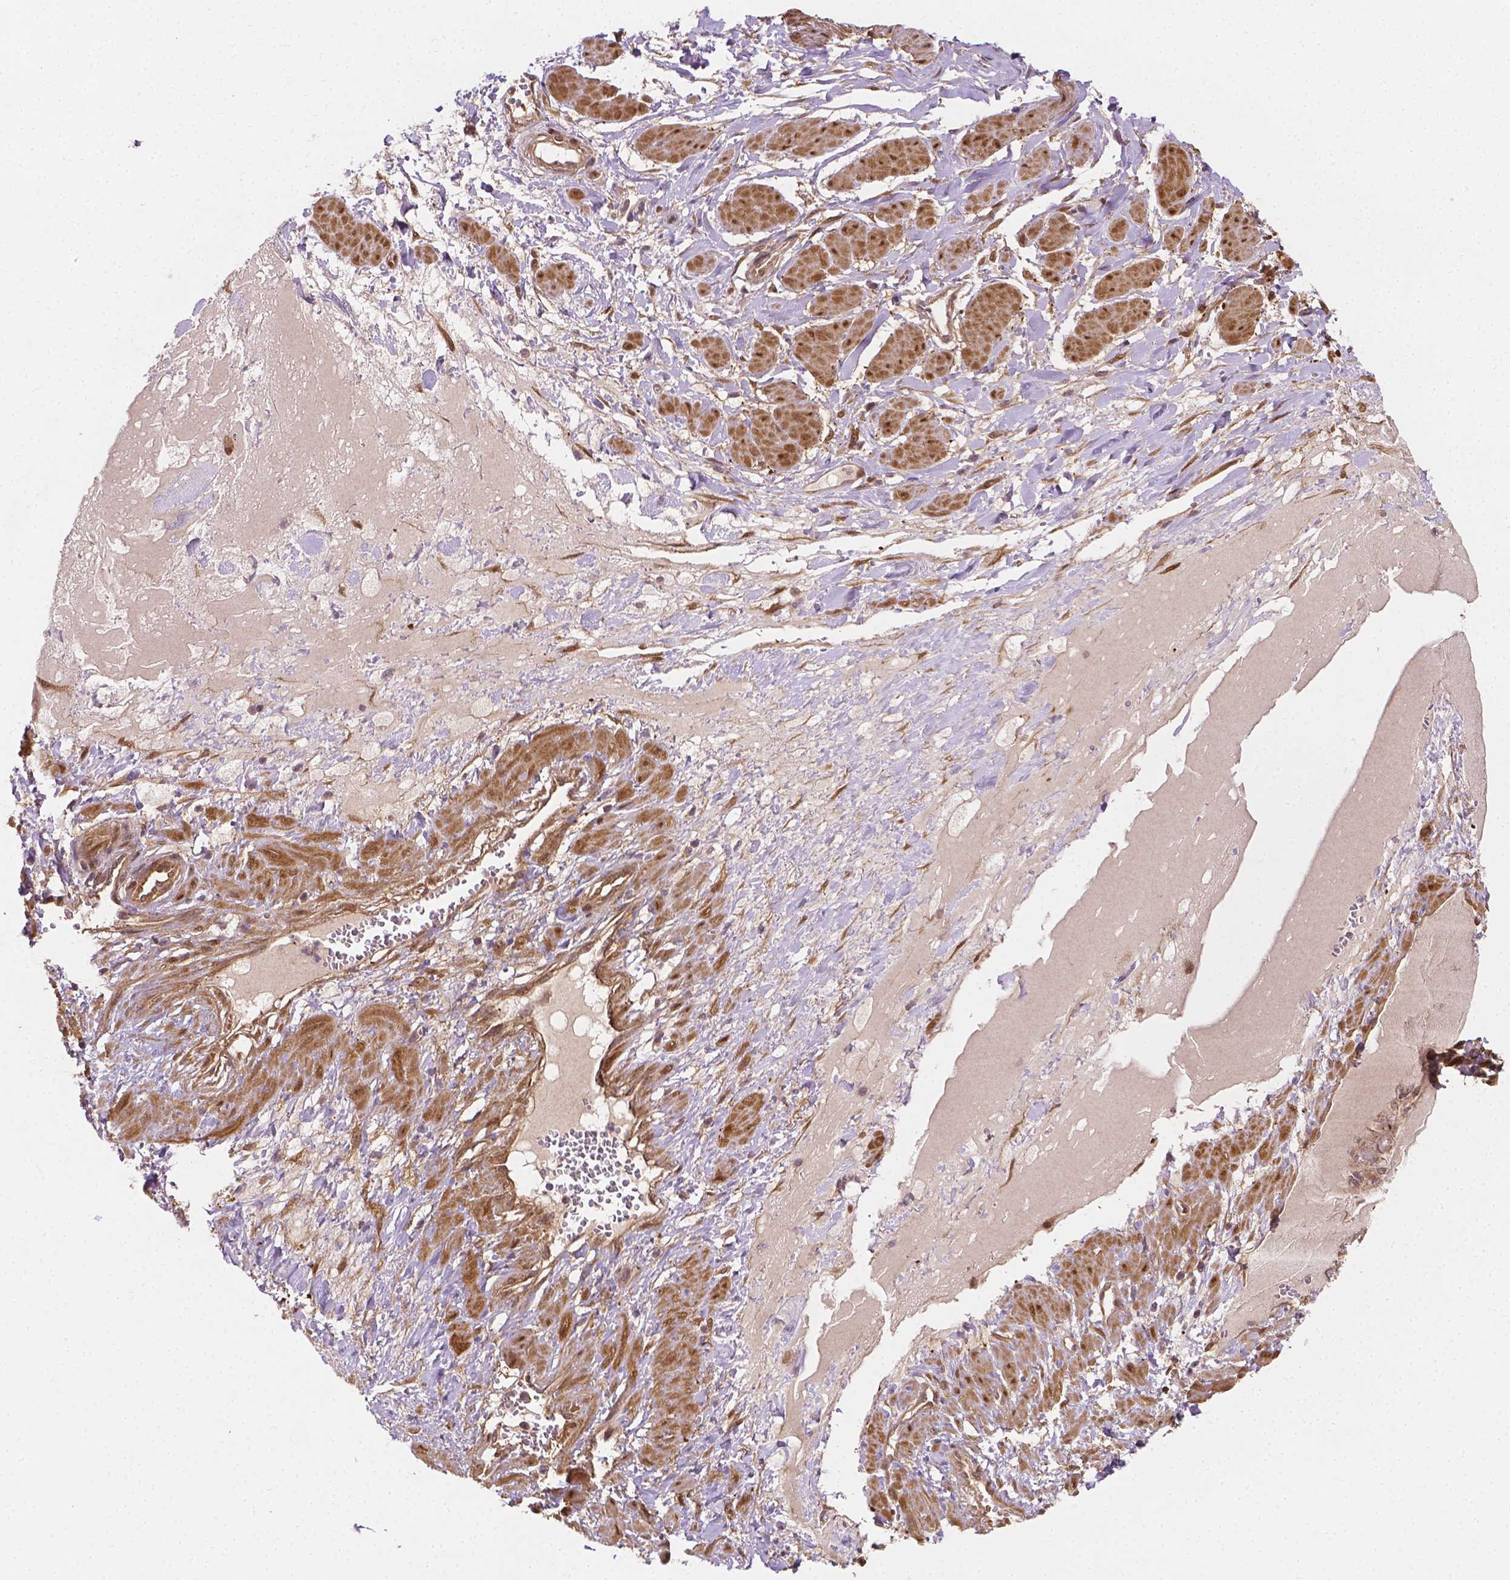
{"staining": {"intensity": "negative", "quantity": "none", "location": "none"}, "tissue": "ovarian cancer", "cell_type": "Tumor cells", "image_type": "cancer", "snomed": [{"axis": "morphology", "description": "Cystadenocarcinoma, mucinous, NOS"}, {"axis": "topography", "description": "Ovary"}], "caption": "This photomicrograph is of ovarian cancer stained with immunohistochemistry to label a protein in brown with the nuclei are counter-stained blue. There is no positivity in tumor cells.", "gene": "YAP1", "patient": {"sex": "female", "age": 73}}